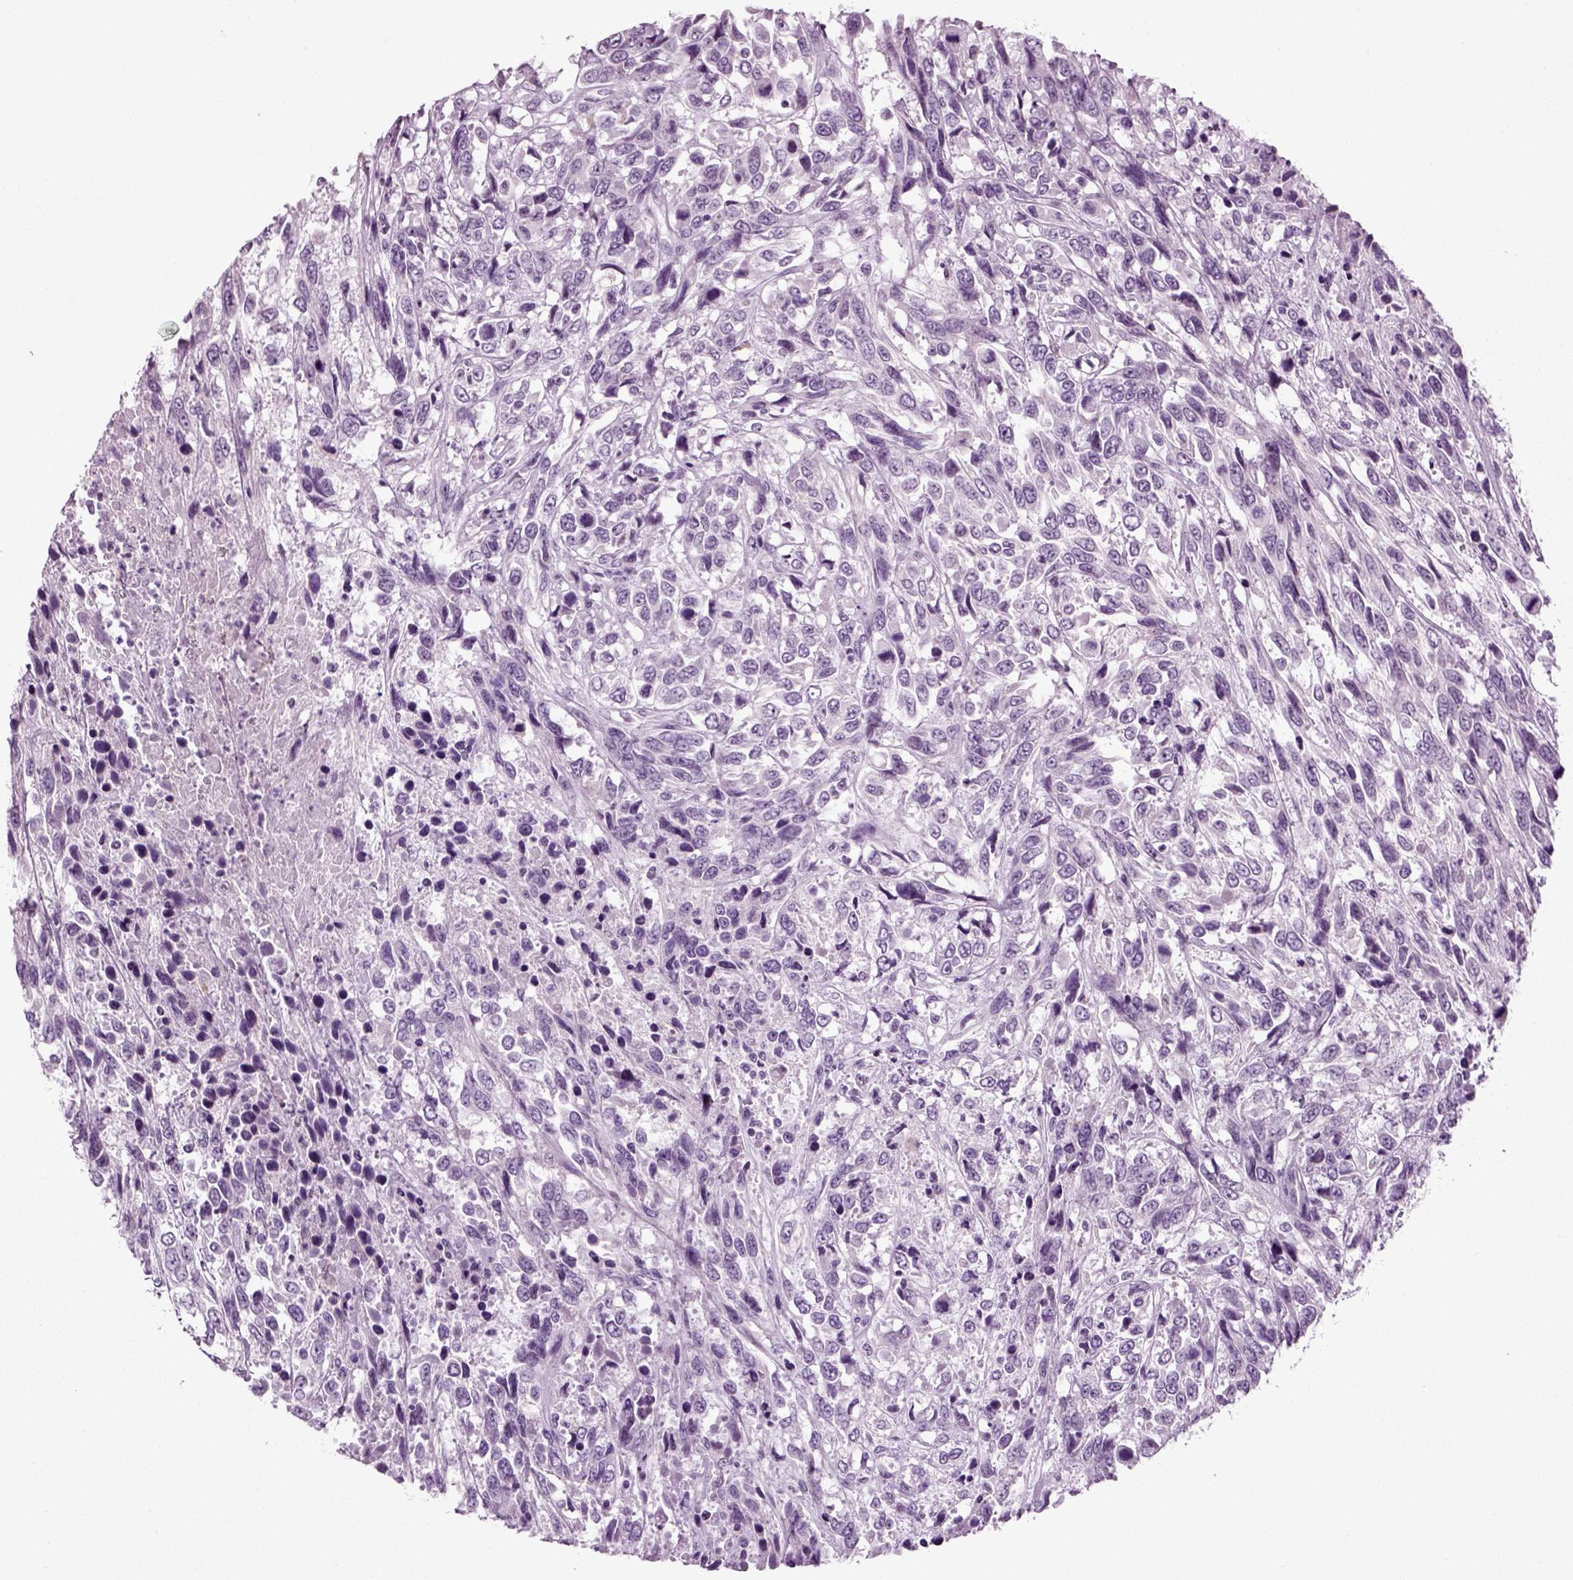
{"staining": {"intensity": "negative", "quantity": "none", "location": "none"}, "tissue": "urothelial cancer", "cell_type": "Tumor cells", "image_type": "cancer", "snomed": [{"axis": "morphology", "description": "Urothelial carcinoma, High grade"}, {"axis": "topography", "description": "Urinary bladder"}], "caption": "Immunohistochemistry (IHC) histopathology image of urothelial cancer stained for a protein (brown), which demonstrates no positivity in tumor cells.", "gene": "PRLH", "patient": {"sex": "female", "age": 70}}